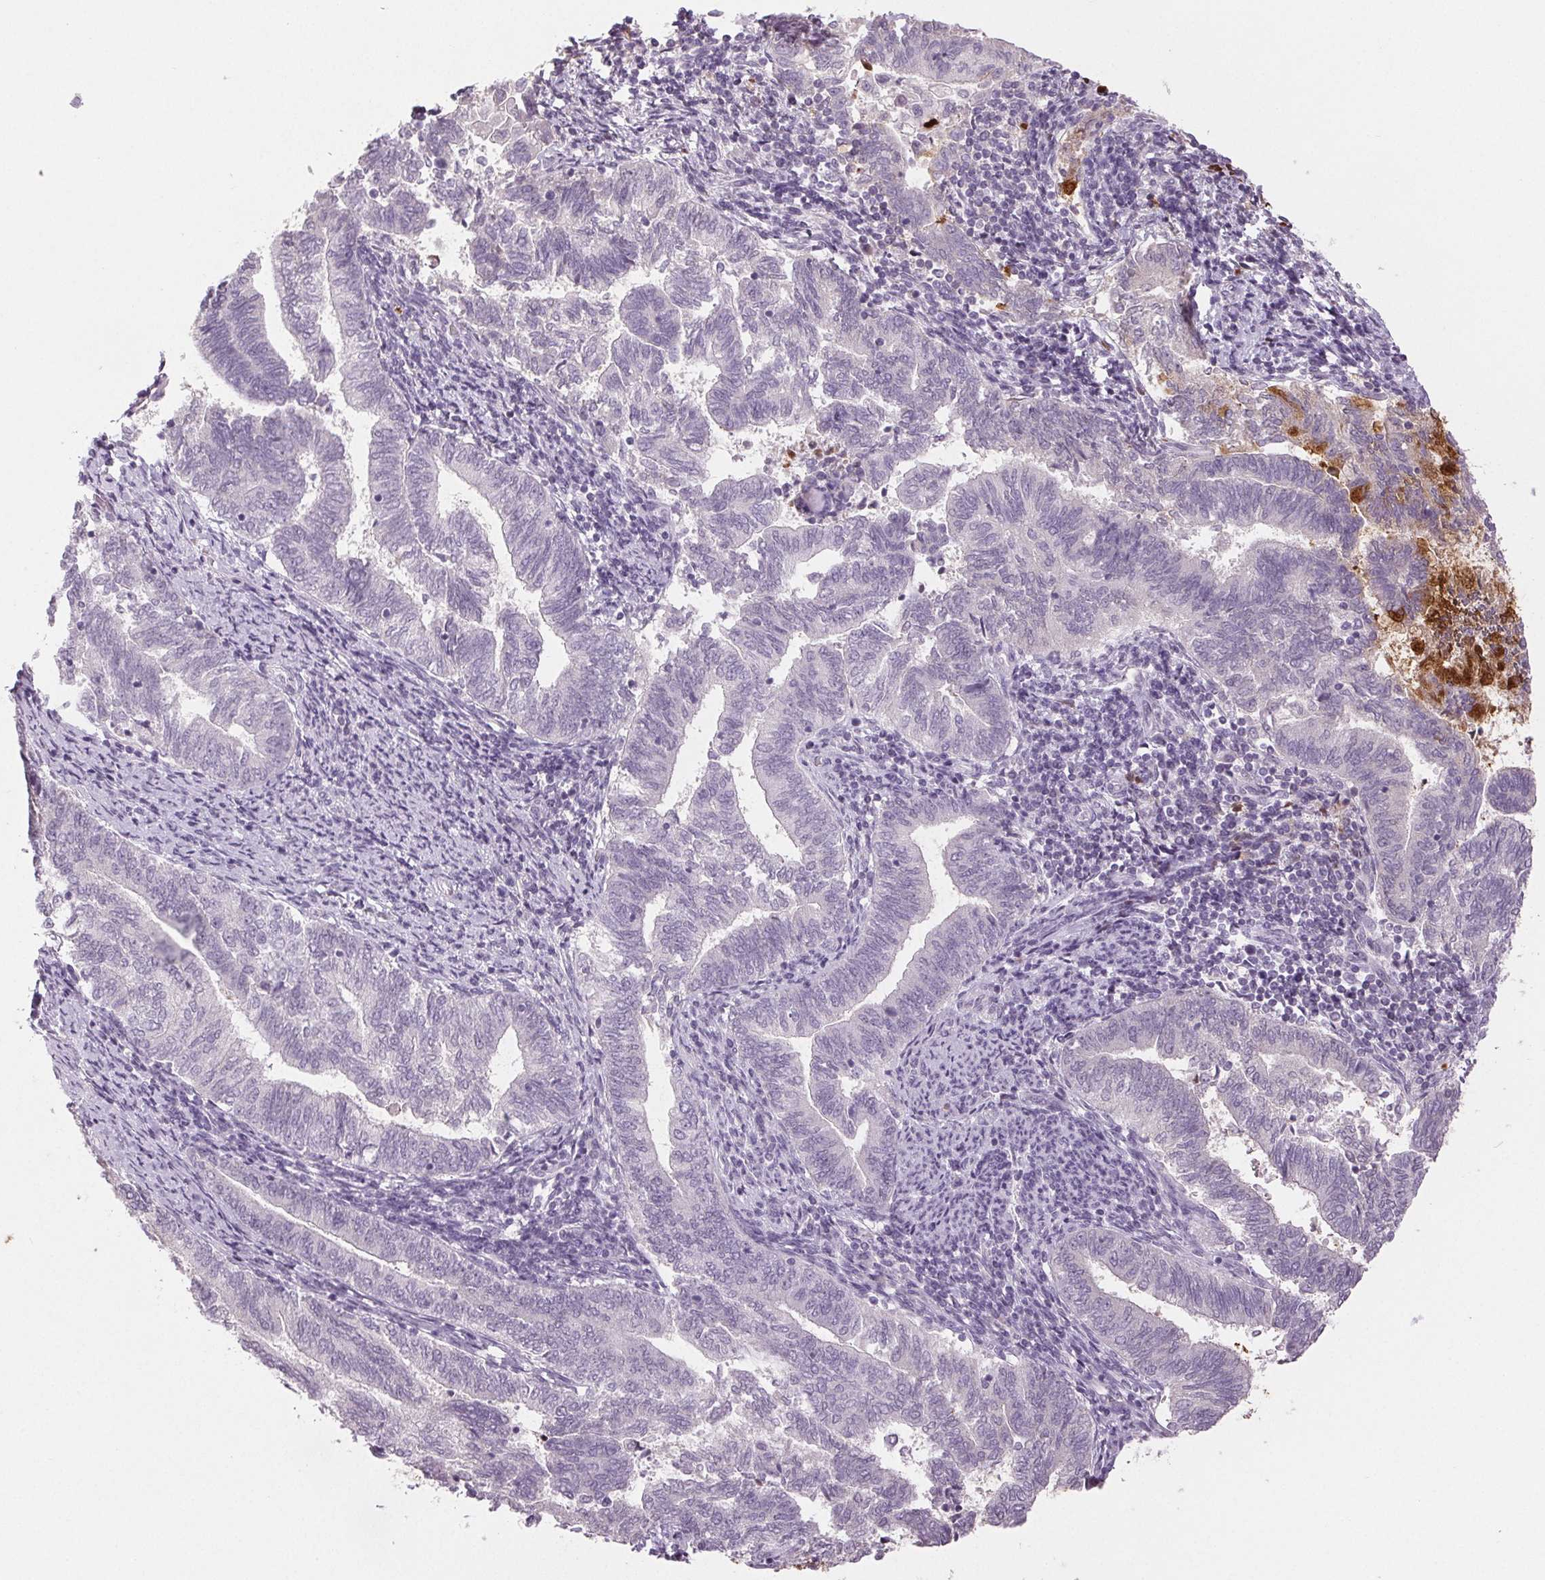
{"staining": {"intensity": "negative", "quantity": "none", "location": "none"}, "tissue": "endometrial cancer", "cell_type": "Tumor cells", "image_type": "cancer", "snomed": [{"axis": "morphology", "description": "Adenocarcinoma, NOS"}, {"axis": "topography", "description": "Endometrium"}], "caption": "DAB immunohistochemical staining of endometrial adenocarcinoma shows no significant positivity in tumor cells.", "gene": "LTF", "patient": {"sex": "female", "age": 65}}